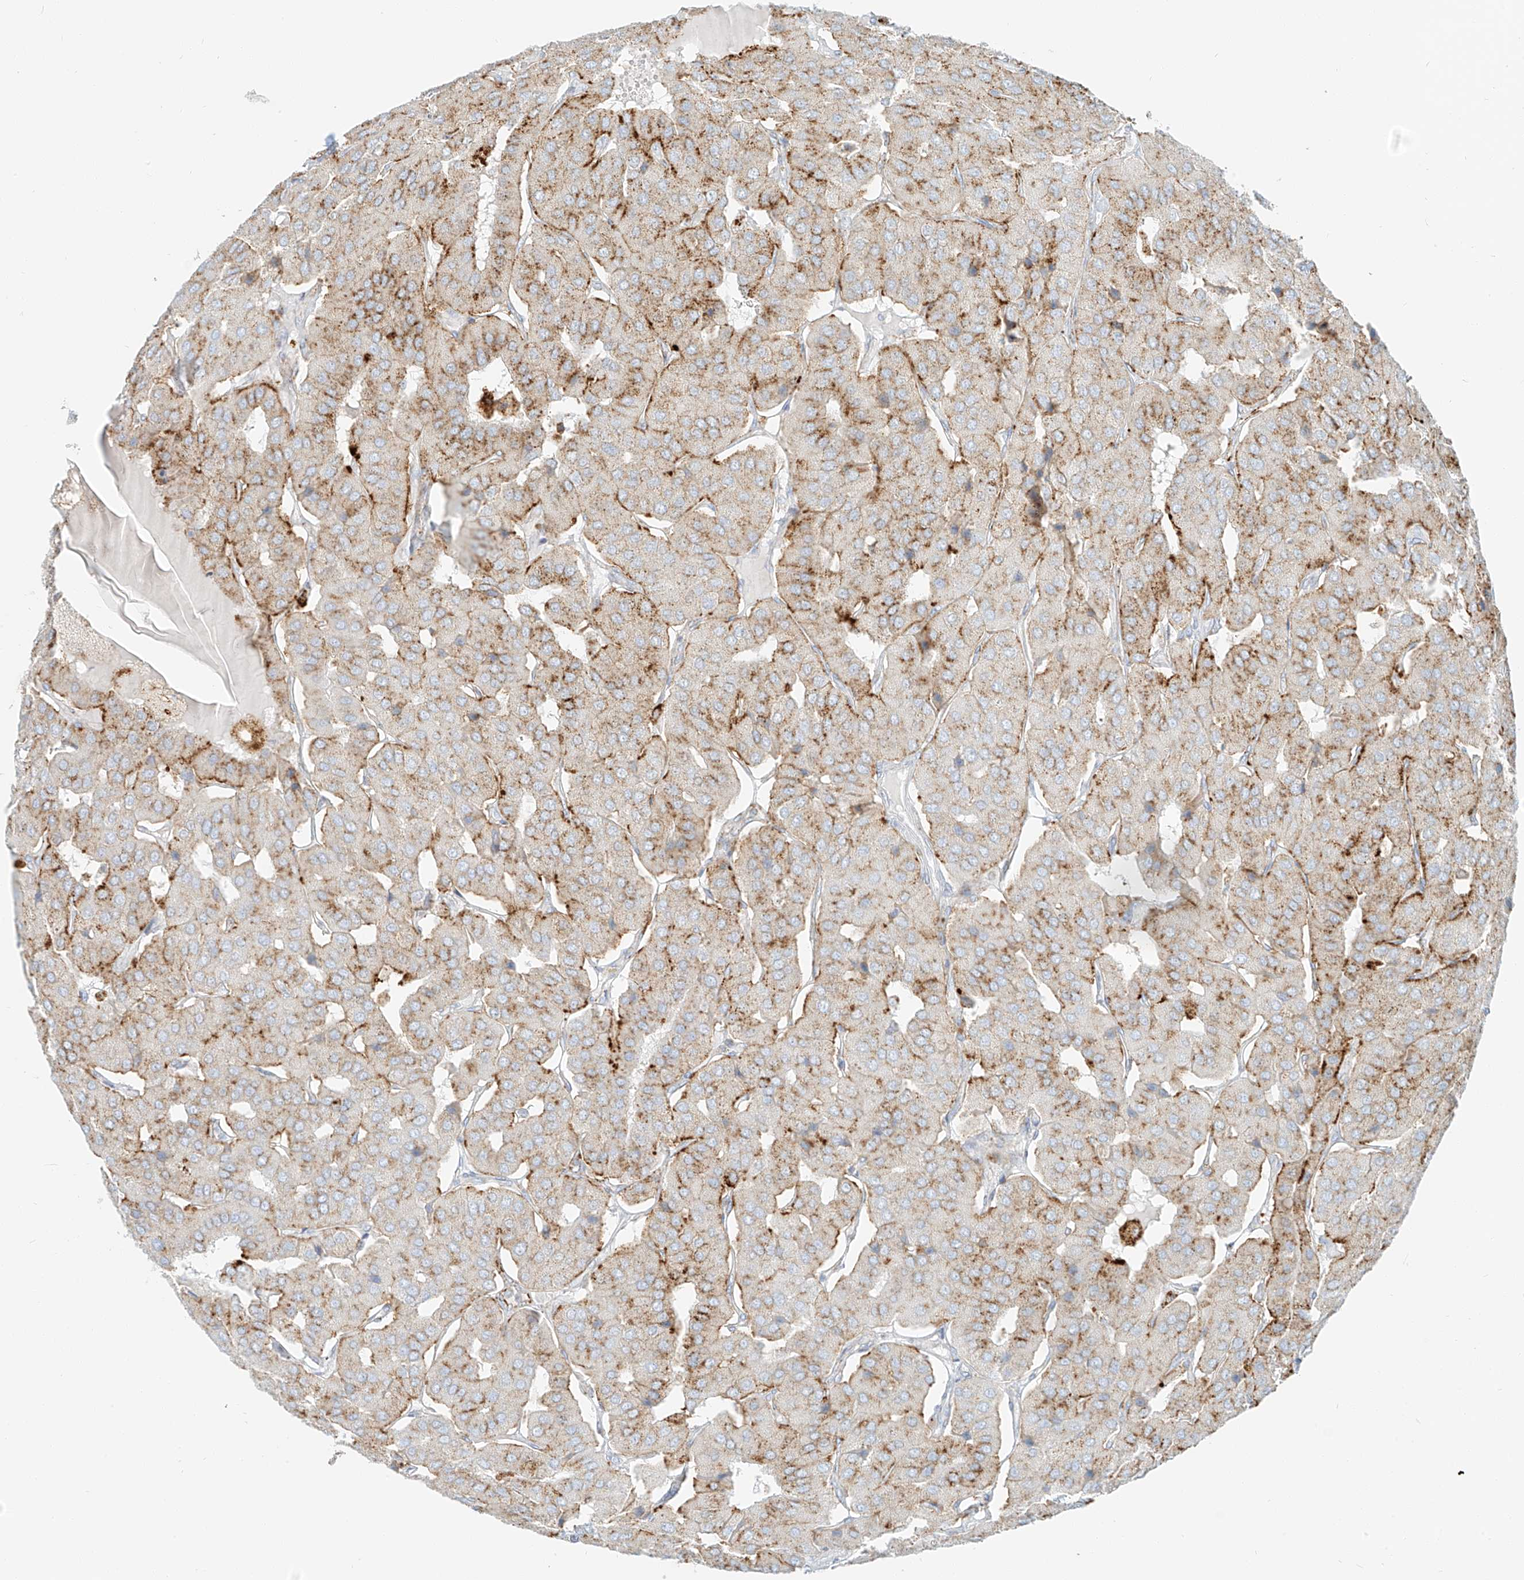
{"staining": {"intensity": "moderate", "quantity": ">75%", "location": "cytoplasmic/membranous"}, "tissue": "parathyroid gland", "cell_type": "Glandular cells", "image_type": "normal", "snomed": [{"axis": "morphology", "description": "Normal tissue, NOS"}, {"axis": "morphology", "description": "Adenoma, NOS"}, {"axis": "topography", "description": "Parathyroid gland"}], "caption": "DAB (3,3'-diaminobenzidine) immunohistochemical staining of unremarkable human parathyroid gland reveals moderate cytoplasmic/membranous protein staining in about >75% of glandular cells.", "gene": "SLC35F6", "patient": {"sex": "female", "age": 86}}